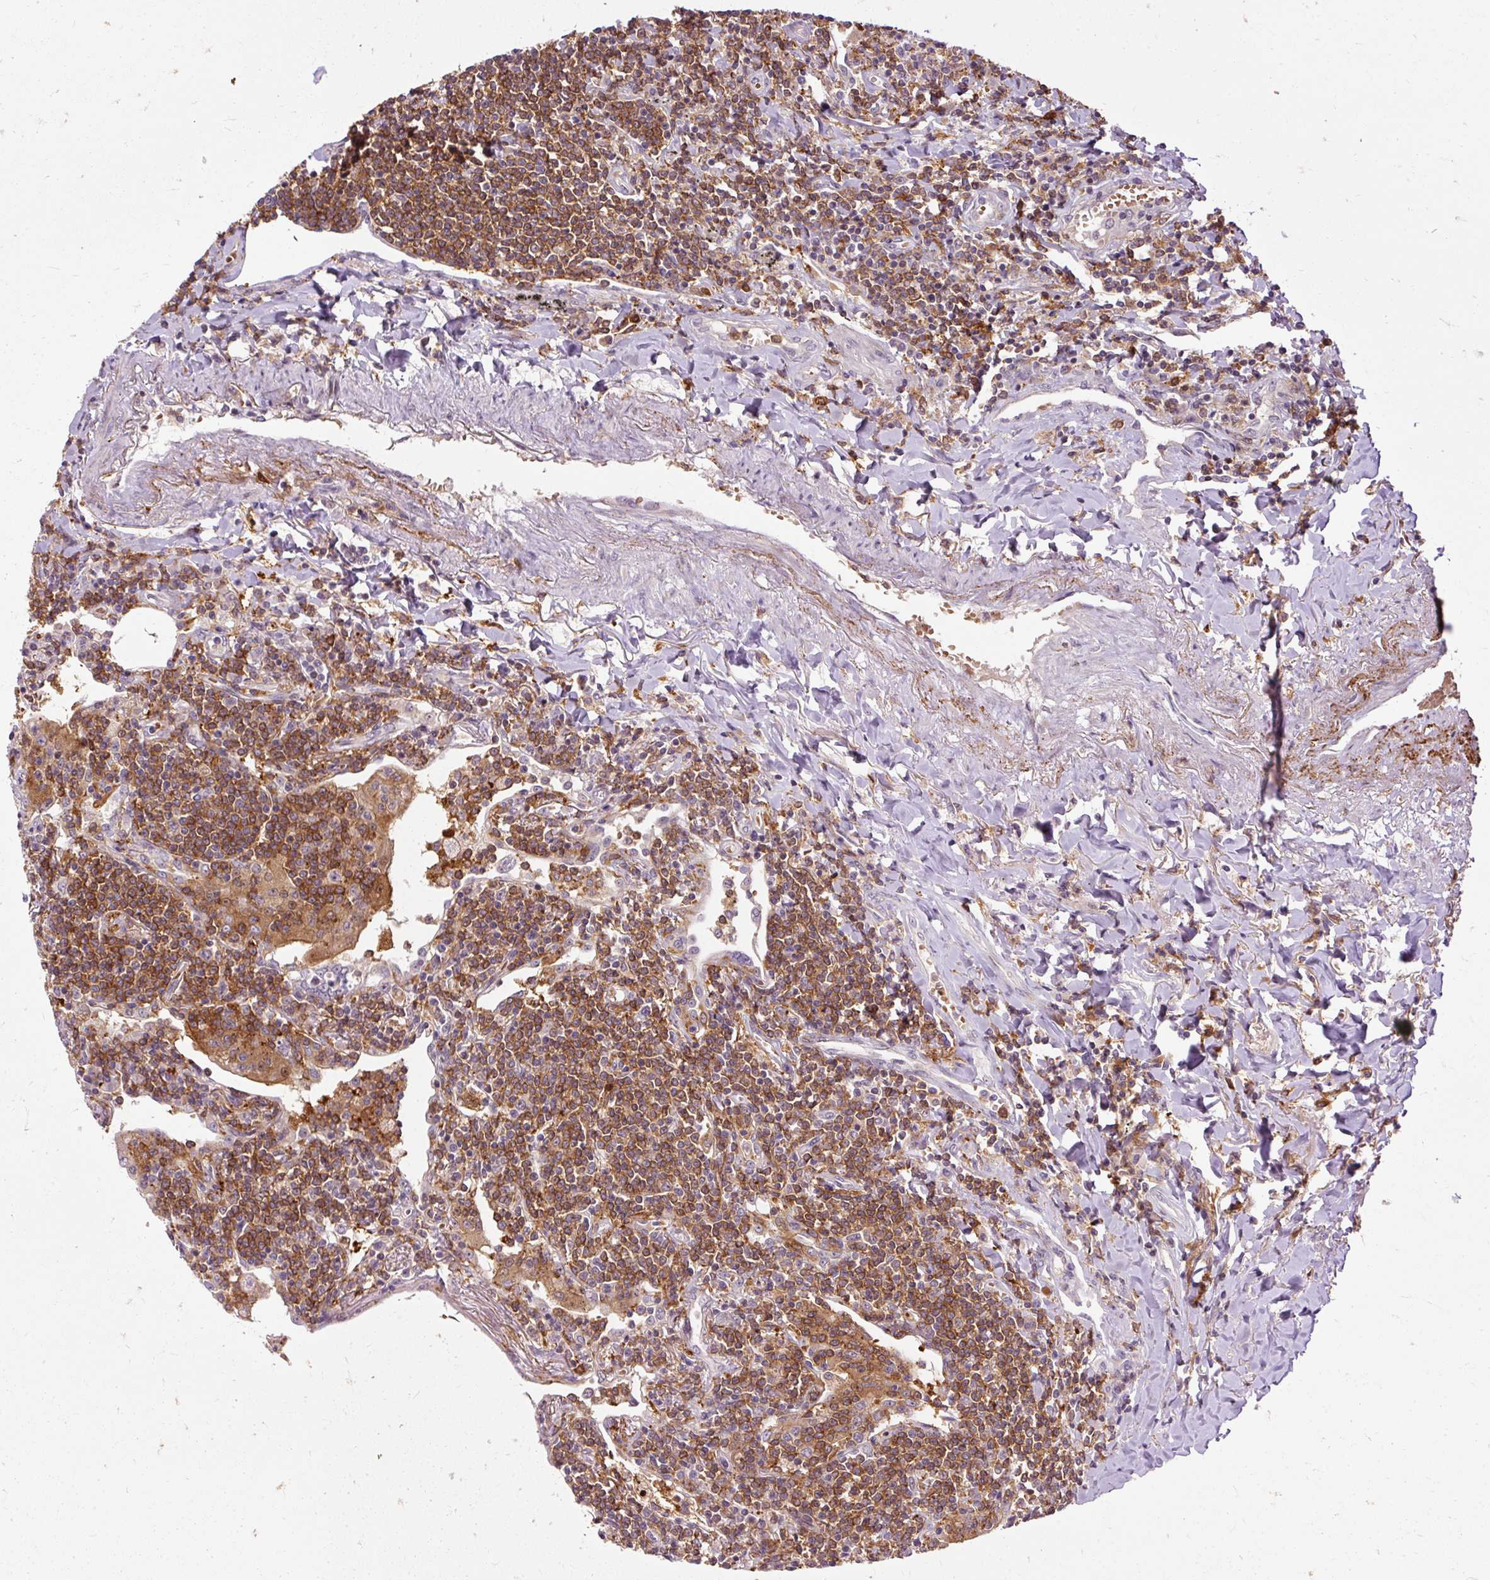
{"staining": {"intensity": "strong", "quantity": ">75%", "location": "cytoplasmic/membranous"}, "tissue": "lymphoma", "cell_type": "Tumor cells", "image_type": "cancer", "snomed": [{"axis": "morphology", "description": "Malignant lymphoma, non-Hodgkin's type, Low grade"}, {"axis": "topography", "description": "Lung"}], "caption": "Protein analysis of lymphoma tissue displays strong cytoplasmic/membranous positivity in approximately >75% of tumor cells. The protein is stained brown, and the nuclei are stained in blue (DAB (3,3'-diaminobenzidine) IHC with brightfield microscopy, high magnification).", "gene": "CEBPZ", "patient": {"sex": "female", "age": 71}}